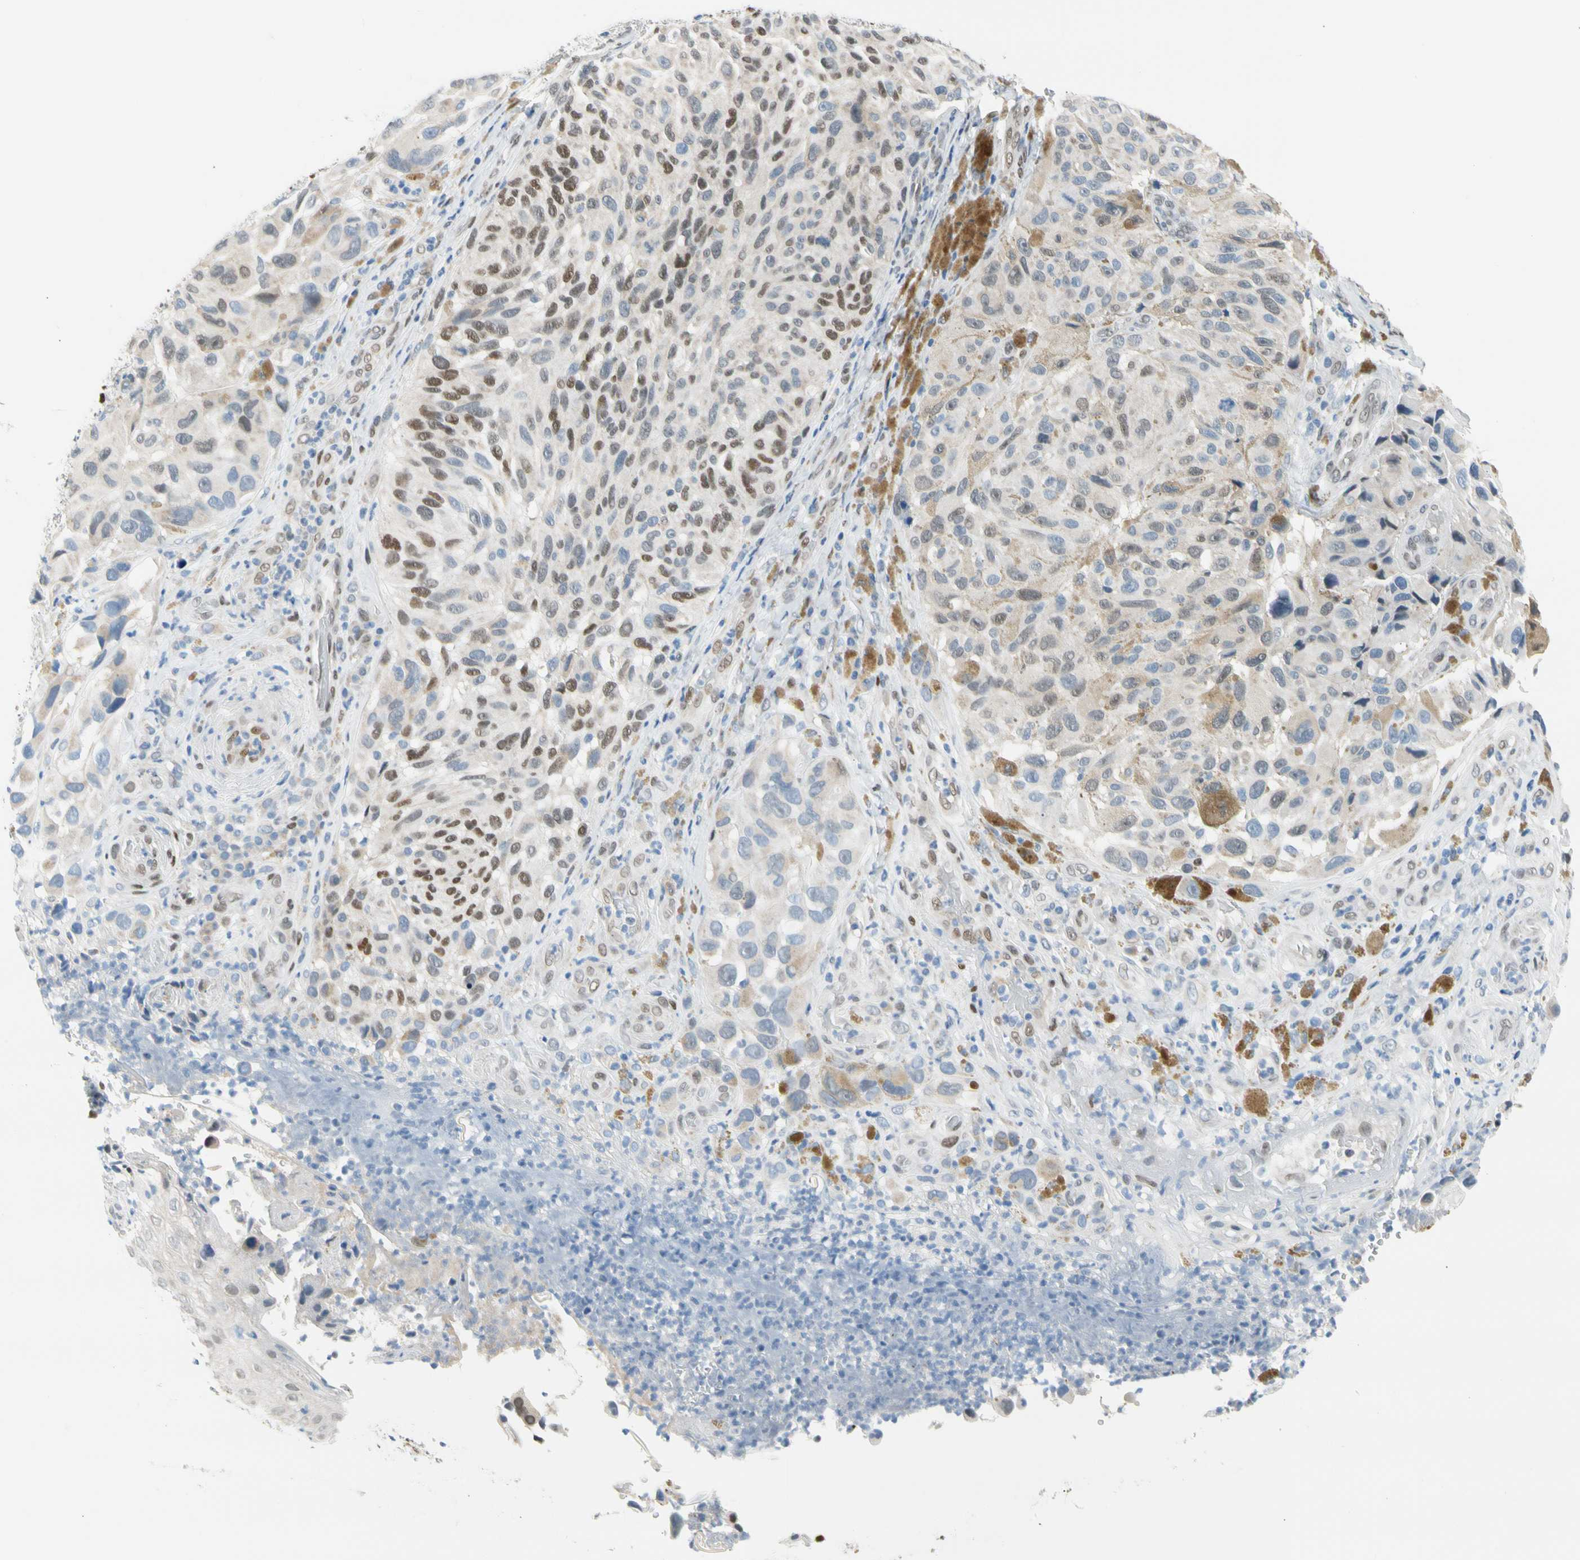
{"staining": {"intensity": "moderate", "quantity": "25%-75%", "location": "cytoplasmic/membranous,nuclear"}, "tissue": "melanoma", "cell_type": "Tumor cells", "image_type": "cancer", "snomed": [{"axis": "morphology", "description": "Malignant melanoma, NOS"}, {"axis": "topography", "description": "Skin"}], "caption": "IHC staining of melanoma, which reveals medium levels of moderate cytoplasmic/membranous and nuclear staining in approximately 25%-75% of tumor cells indicating moderate cytoplasmic/membranous and nuclear protein positivity. The staining was performed using DAB (brown) for protein detection and nuclei were counterstained in hematoxylin (blue).", "gene": "NFIA", "patient": {"sex": "female", "age": 73}}